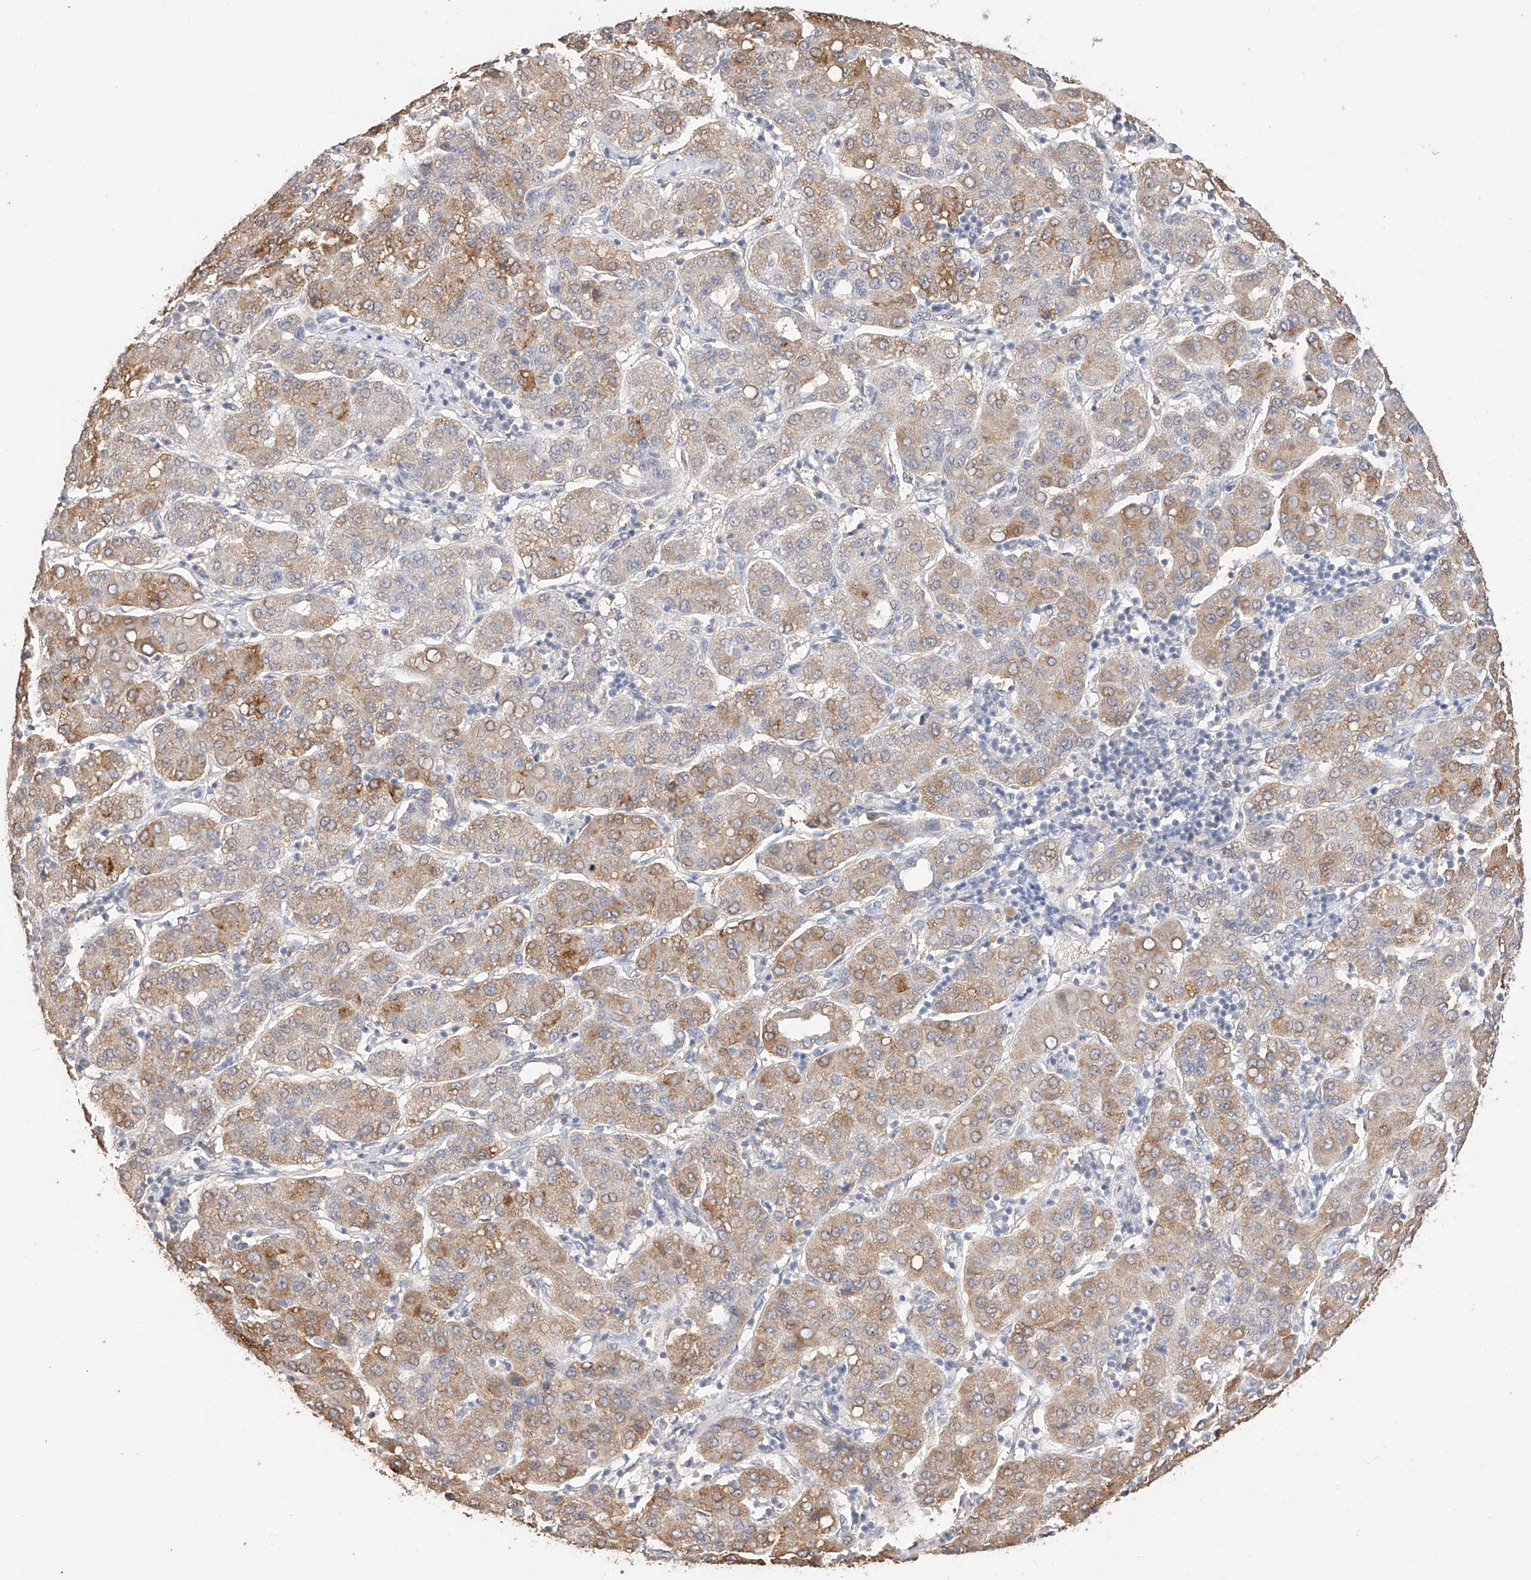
{"staining": {"intensity": "moderate", "quantity": "25%-75%", "location": "cytoplasmic/membranous"}, "tissue": "liver cancer", "cell_type": "Tumor cells", "image_type": "cancer", "snomed": [{"axis": "morphology", "description": "Carcinoma, Hepatocellular, NOS"}, {"axis": "topography", "description": "Liver"}], "caption": "High-magnification brightfield microscopy of liver cancer (hepatocellular carcinoma) stained with DAB (brown) and counterstained with hematoxylin (blue). tumor cells exhibit moderate cytoplasmic/membranous staining is appreciated in approximately25%-75% of cells.", "gene": "IL22RA2", "patient": {"sex": "male", "age": 65}}